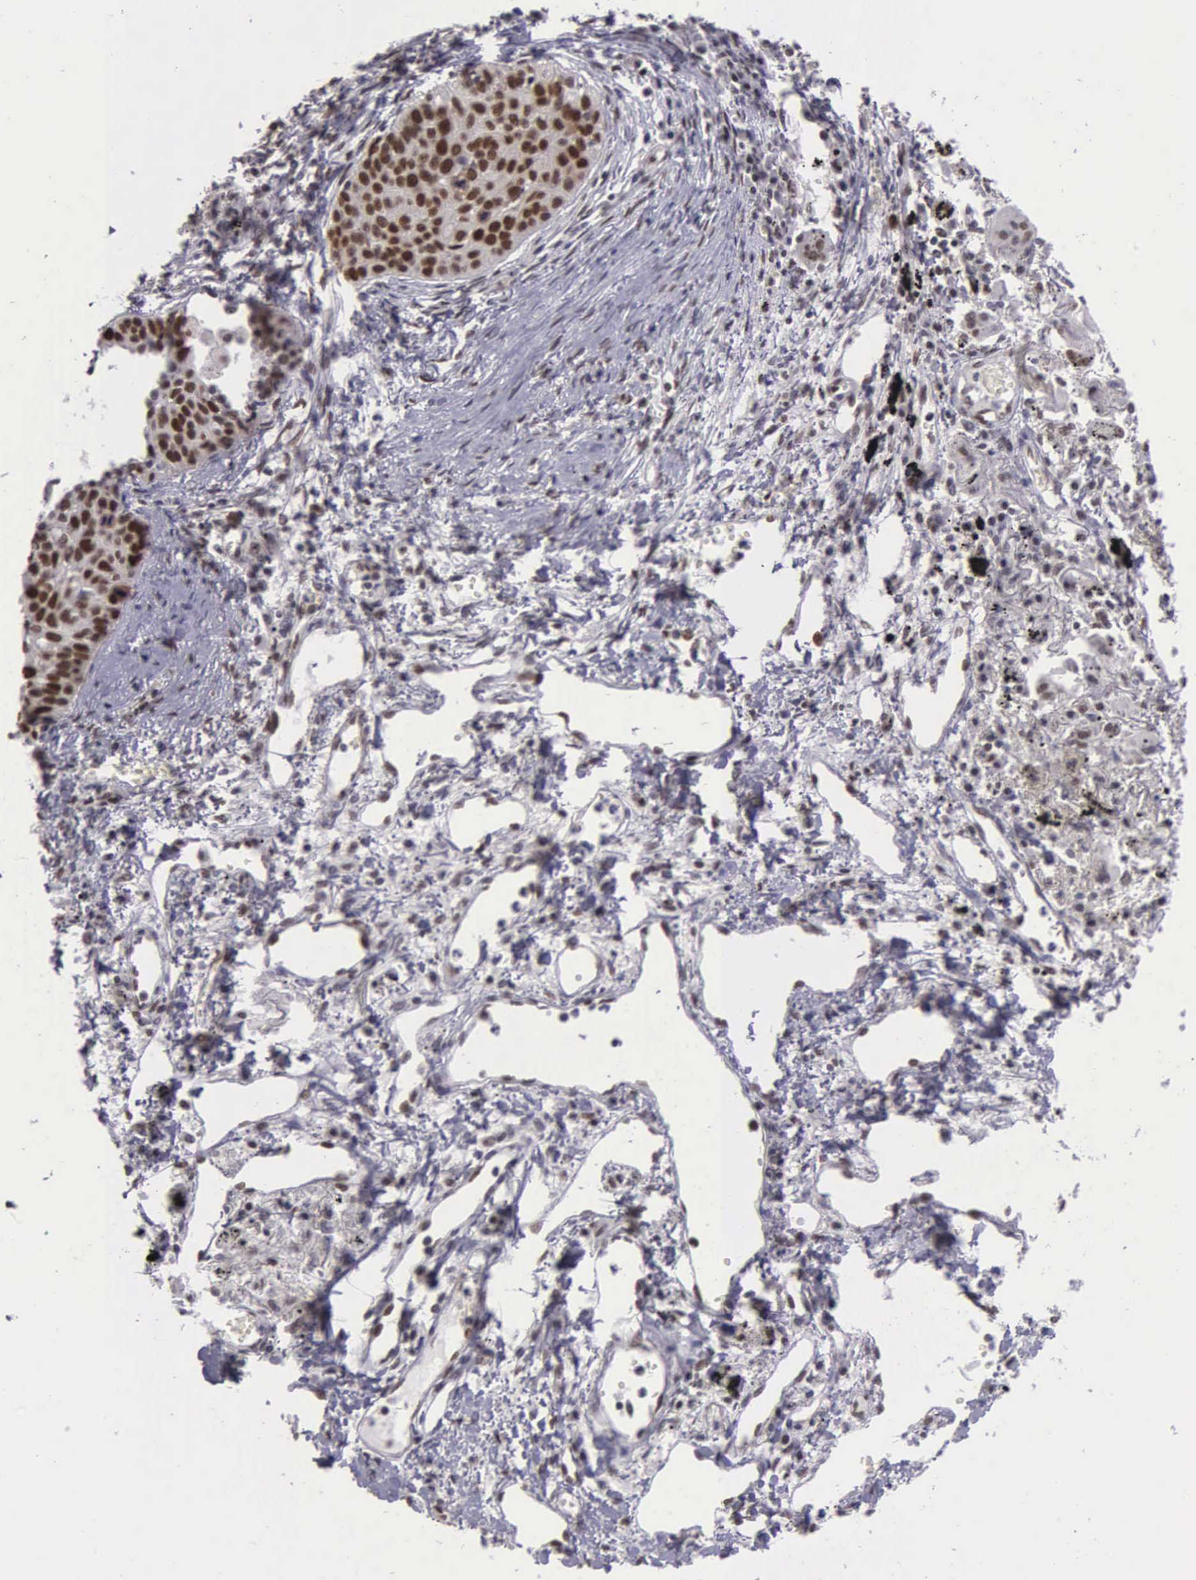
{"staining": {"intensity": "strong", "quantity": ">75%", "location": "nuclear"}, "tissue": "lung cancer", "cell_type": "Tumor cells", "image_type": "cancer", "snomed": [{"axis": "morphology", "description": "Squamous cell carcinoma, NOS"}, {"axis": "topography", "description": "Lung"}], "caption": "DAB (3,3'-diaminobenzidine) immunohistochemical staining of human lung cancer (squamous cell carcinoma) reveals strong nuclear protein positivity in about >75% of tumor cells. (DAB = brown stain, brightfield microscopy at high magnification).", "gene": "UBR7", "patient": {"sex": "male", "age": 71}}